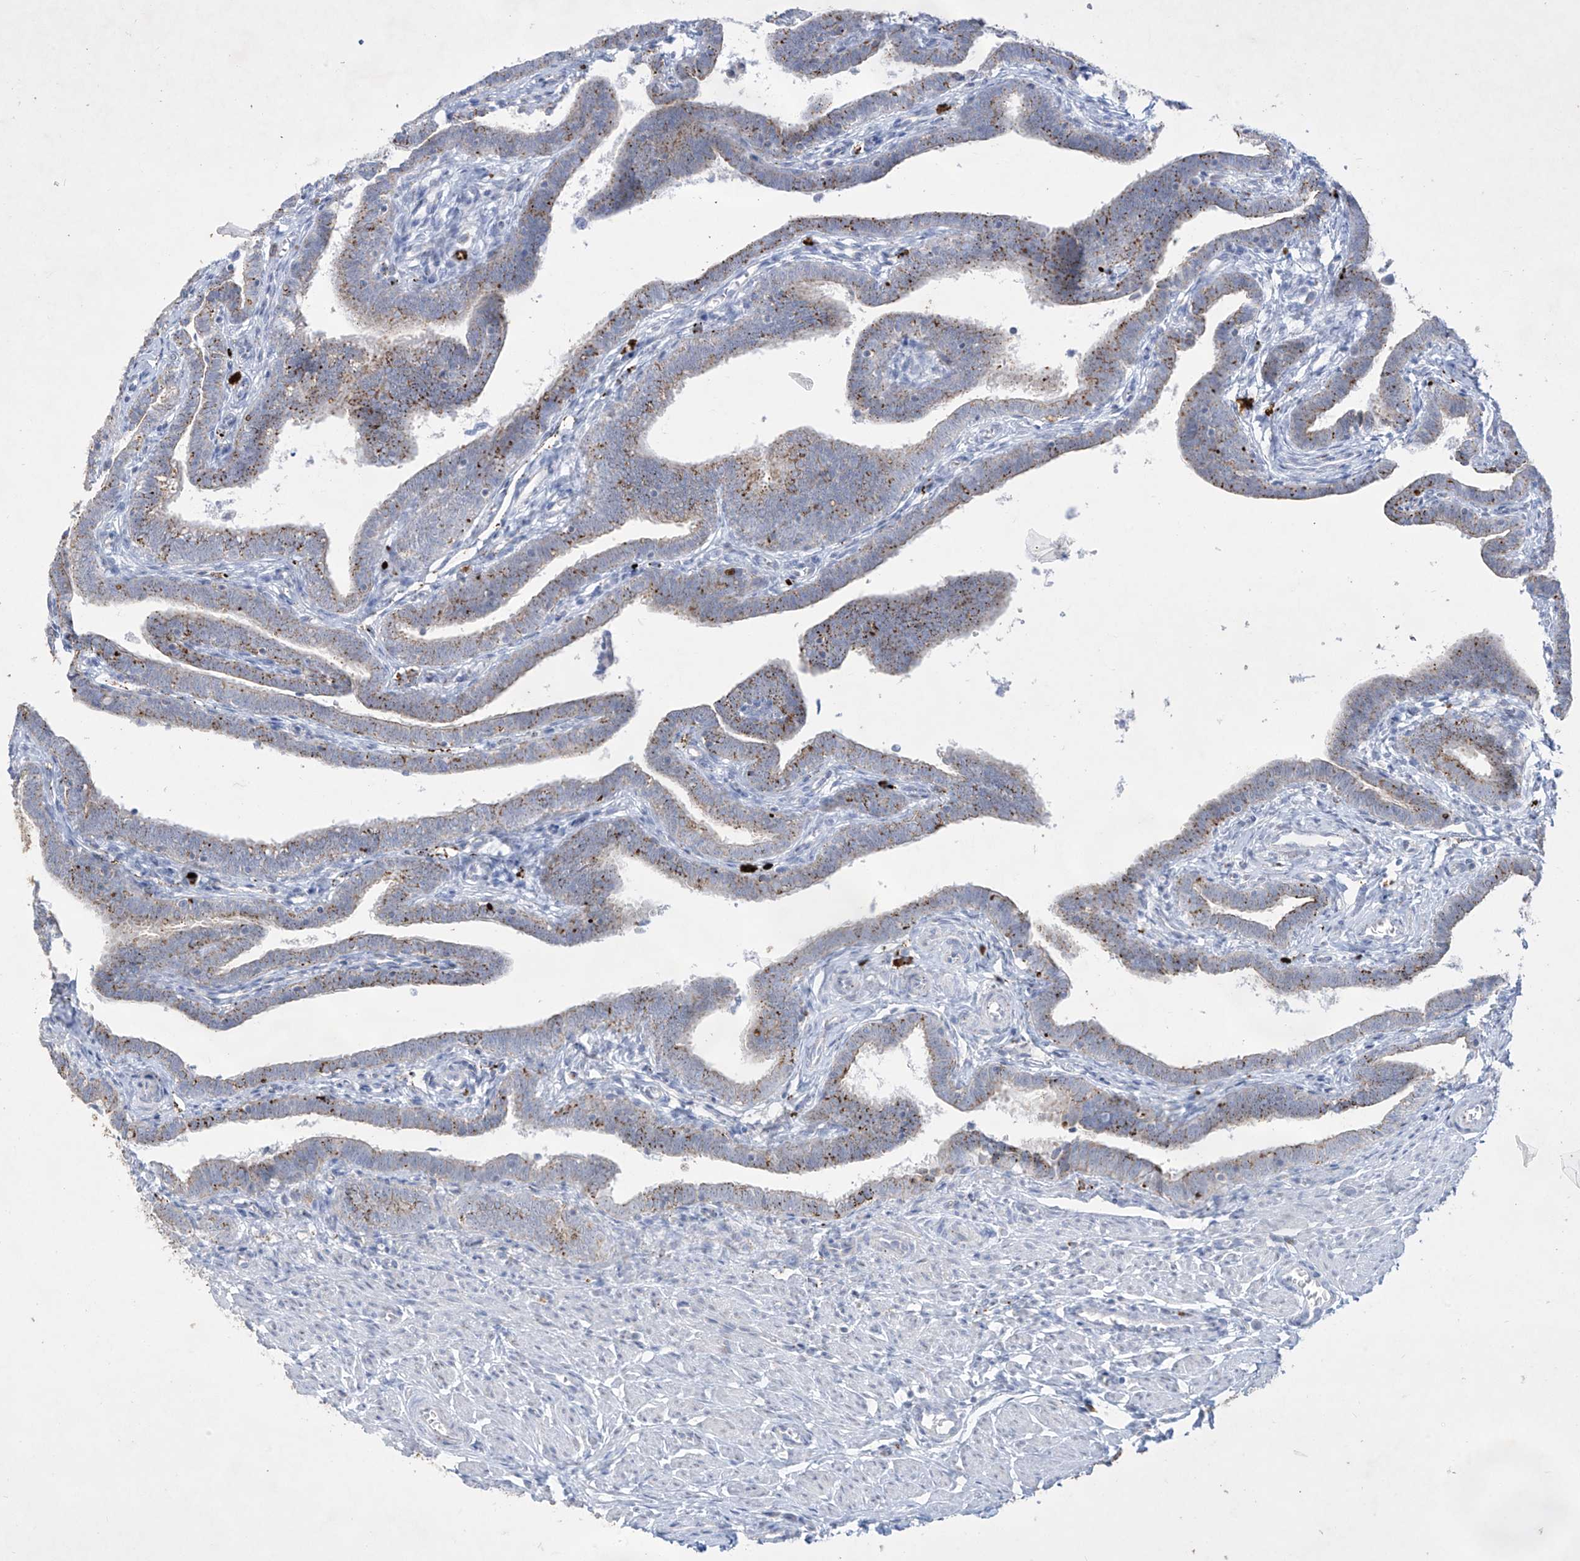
{"staining": {"intensity": "moderate", "quantity": "25%-75%", "location": "cytoplasmic/membranous"}, "tissue": "fallopian tube", "cell_type": "Glandular cells", "image_type": "normal", "snomed": [{"axis": "morphology", "description": "Normal tissue, NOS"}, {"axis": "topography", "description": "Fallopian tube"}], "caption": "Immunohistochemical staining of benign fallopian tube demonstrates moderate cytoplasmic/membranous protein staining in approximately 25%-75% of glandular cells. (brown staining indicates protein expression, while blue staining denotes nuclei).", "gene": "GPR137C", "patient": {"sex": "female", "age": 36}}